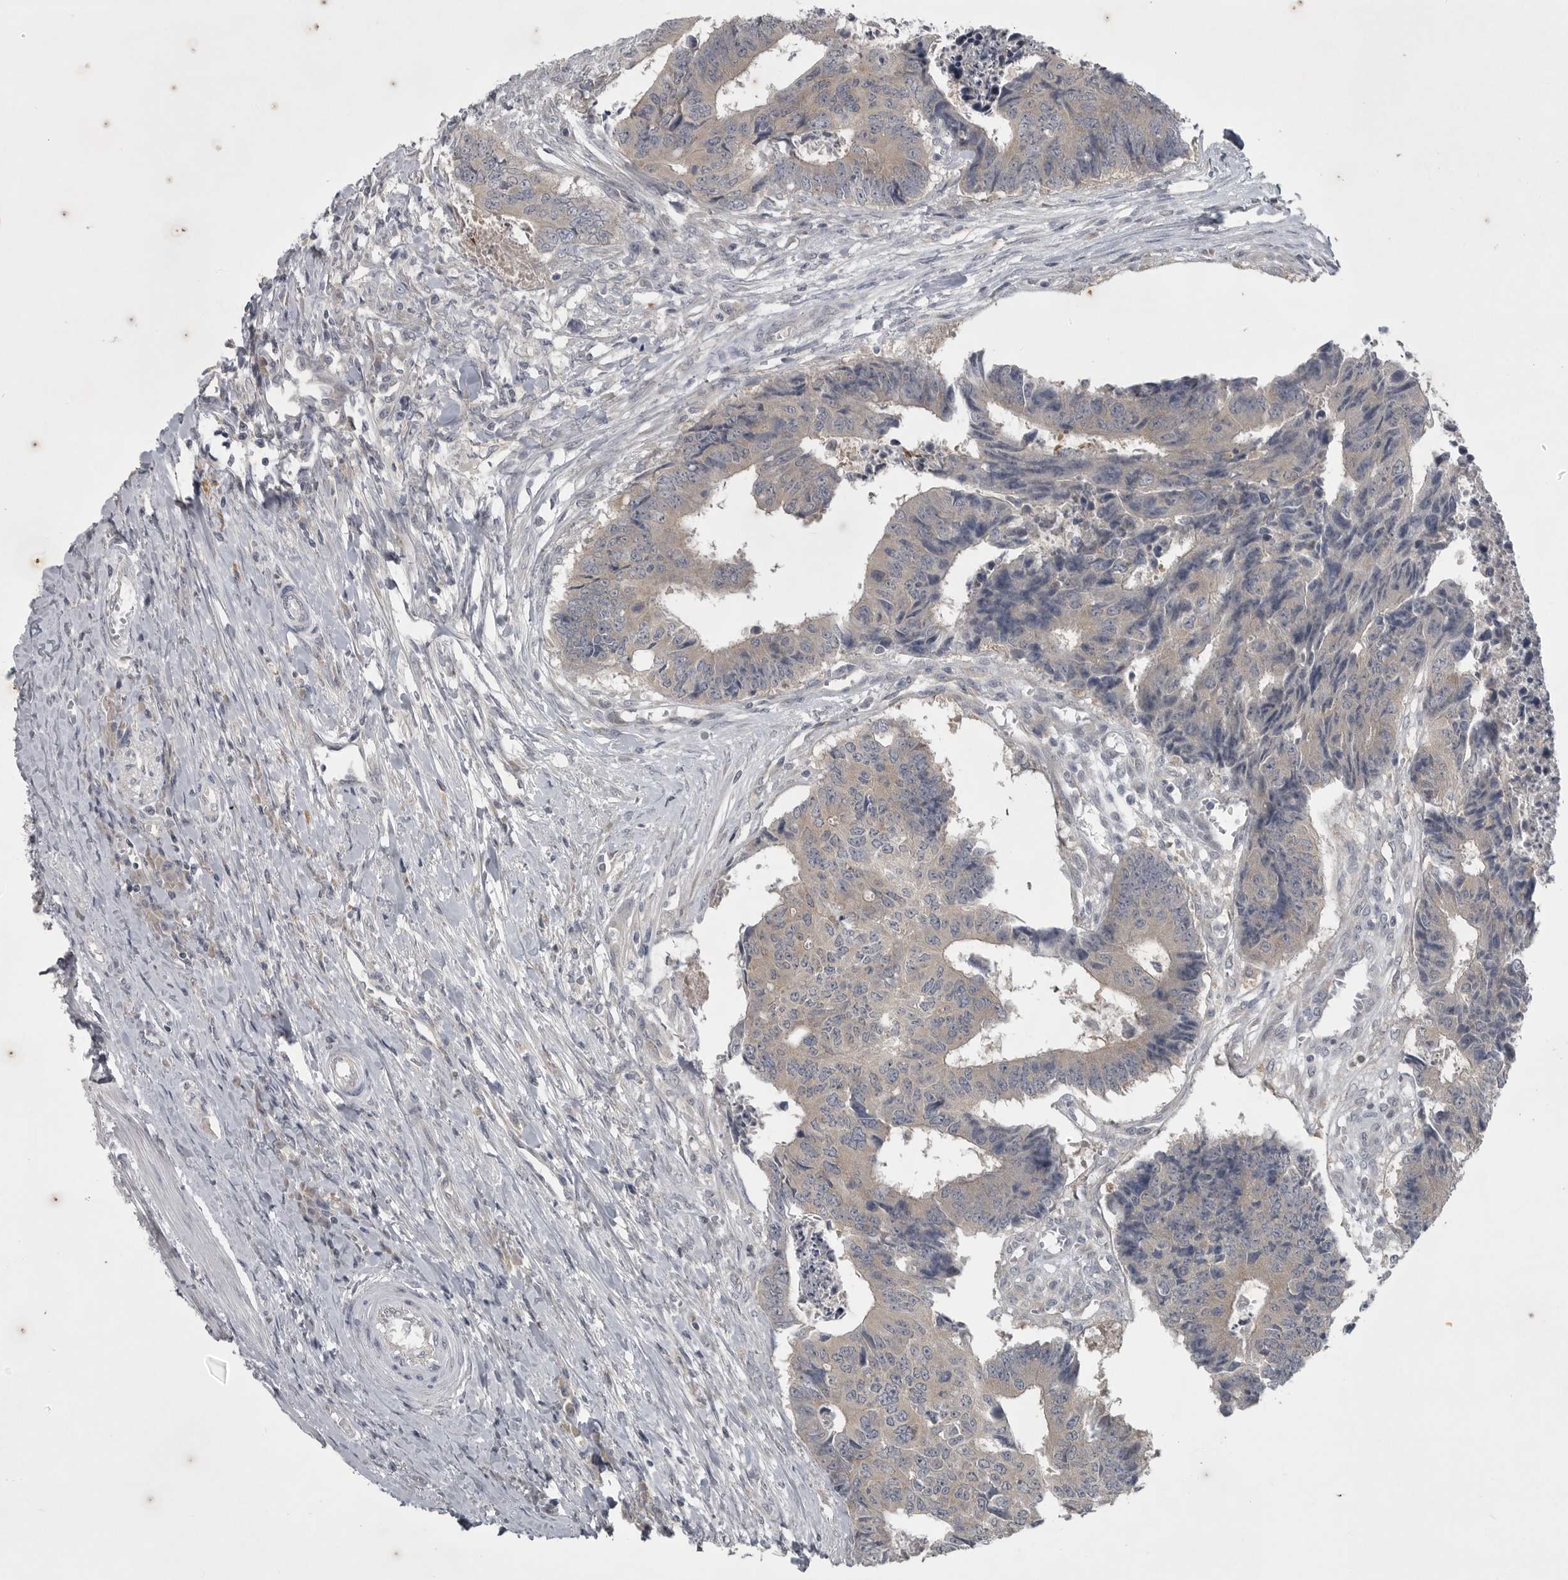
{"staining": {"intensity": "weak", "quantity": "<25%", "location": "cytoplasmic/membranous"}, "tissue": "colorectal cancer", "cell_type": "Tumor cells", "image_type": "cancer", "snomed": [{"axis": "morphology", "description": "Adenocarcinoma, NOS"}, {"axis": "topography", "description": "Rectum"}], "caption": "Immunohistochemistry (IHC) histopathology image of human colorectal cancer stained for a protein (brown), which displays no positivity in tumor cells.", "gene": "PHF13", "patient": {"sex": "male", "age": 84}}